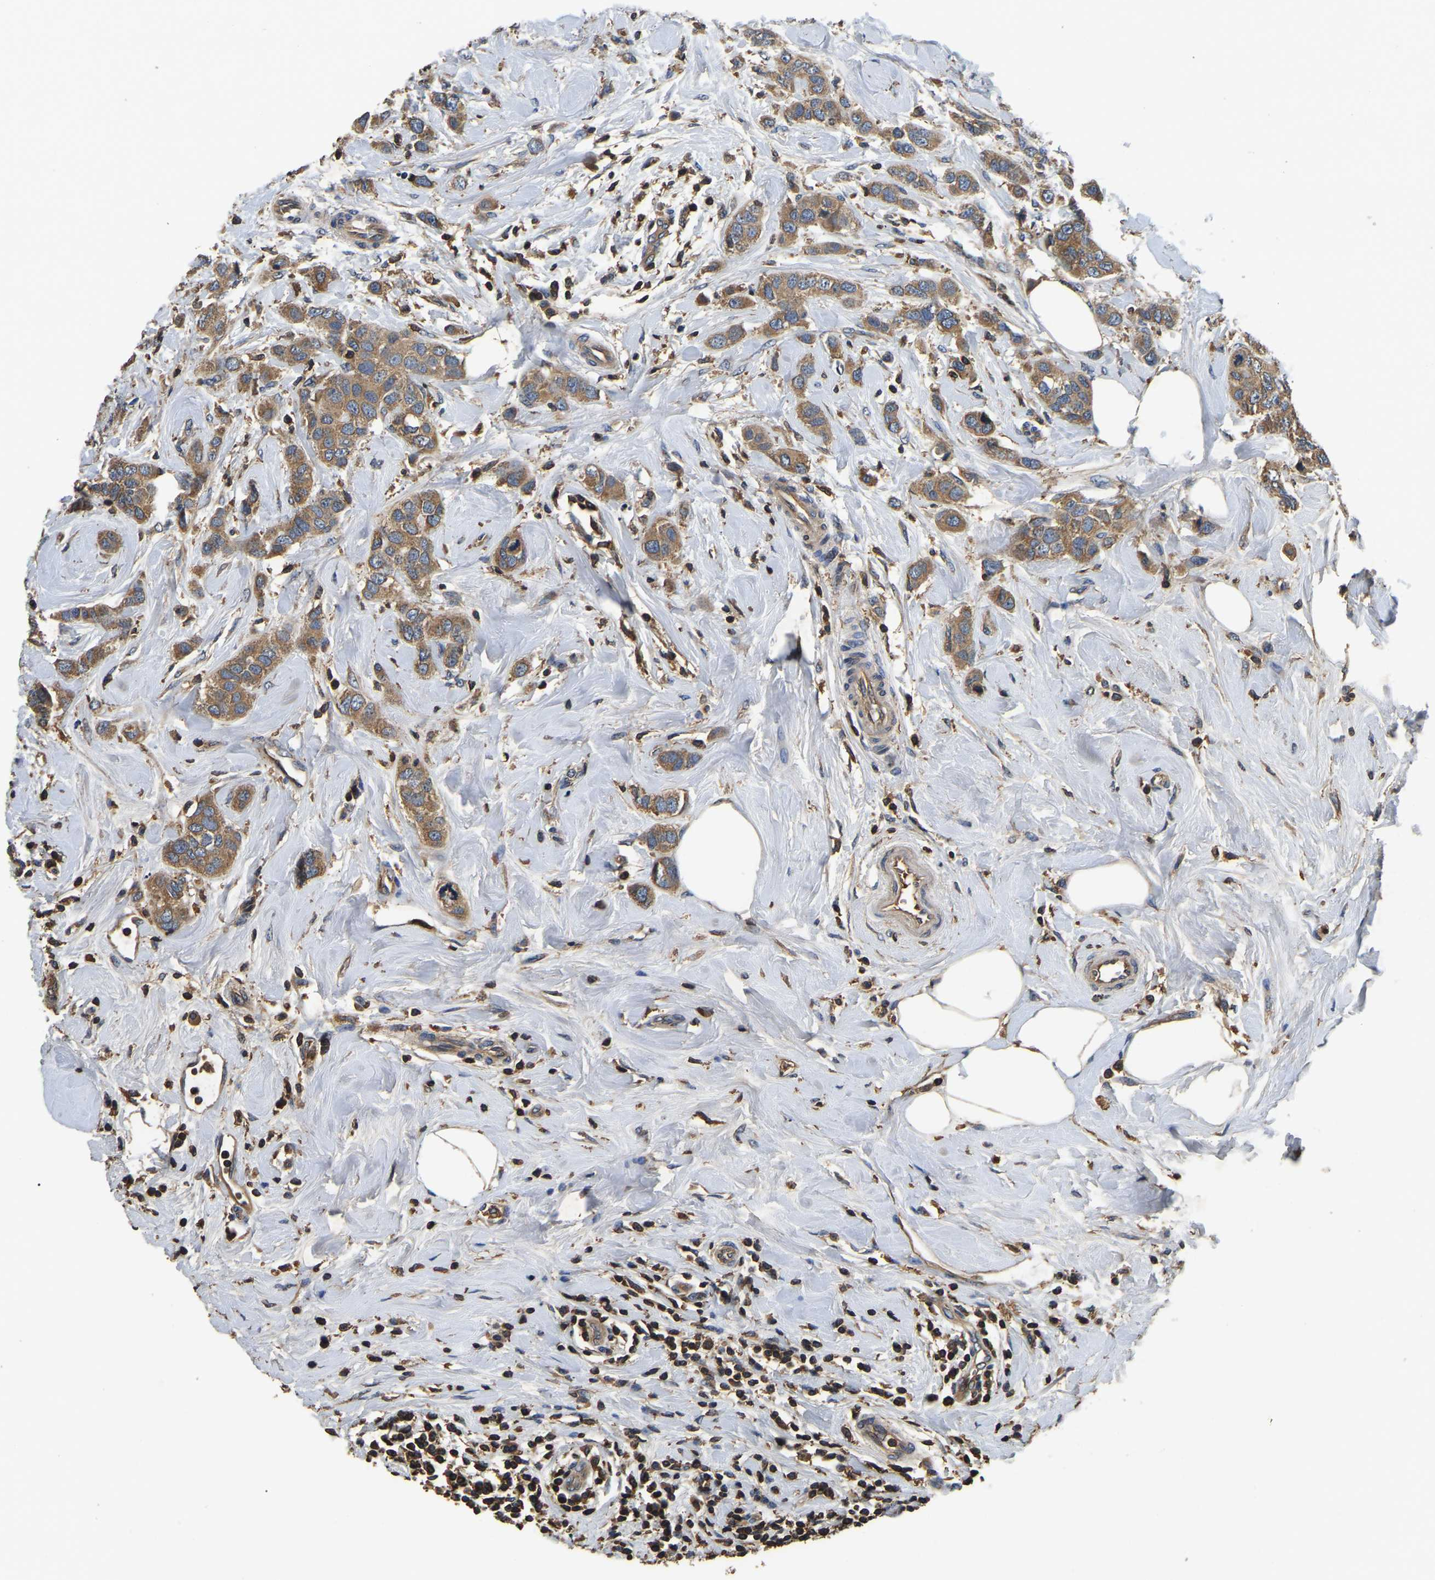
{"staining": {"intensity": "moderate", "quantity": ">75%", "location": "cytoplasmic/membranous"}, "tissue": "breast cancer", "cell_type": "Tumor cells", "image_type": "cancer", "snomed": [{"axis": "morphology", "description": "Duct carcinoma"}, {"axis": "topography", "description": "Breast"}], "caption": "This image exhibits immunohistochemistry staining of human breast invasive ductal carcinoma, with medium moderate cytoplasmic/membranous staining in about >75% of tumor cells.", "gene": "SMPD2", "patient": {"sex": "female", "age": 50}}